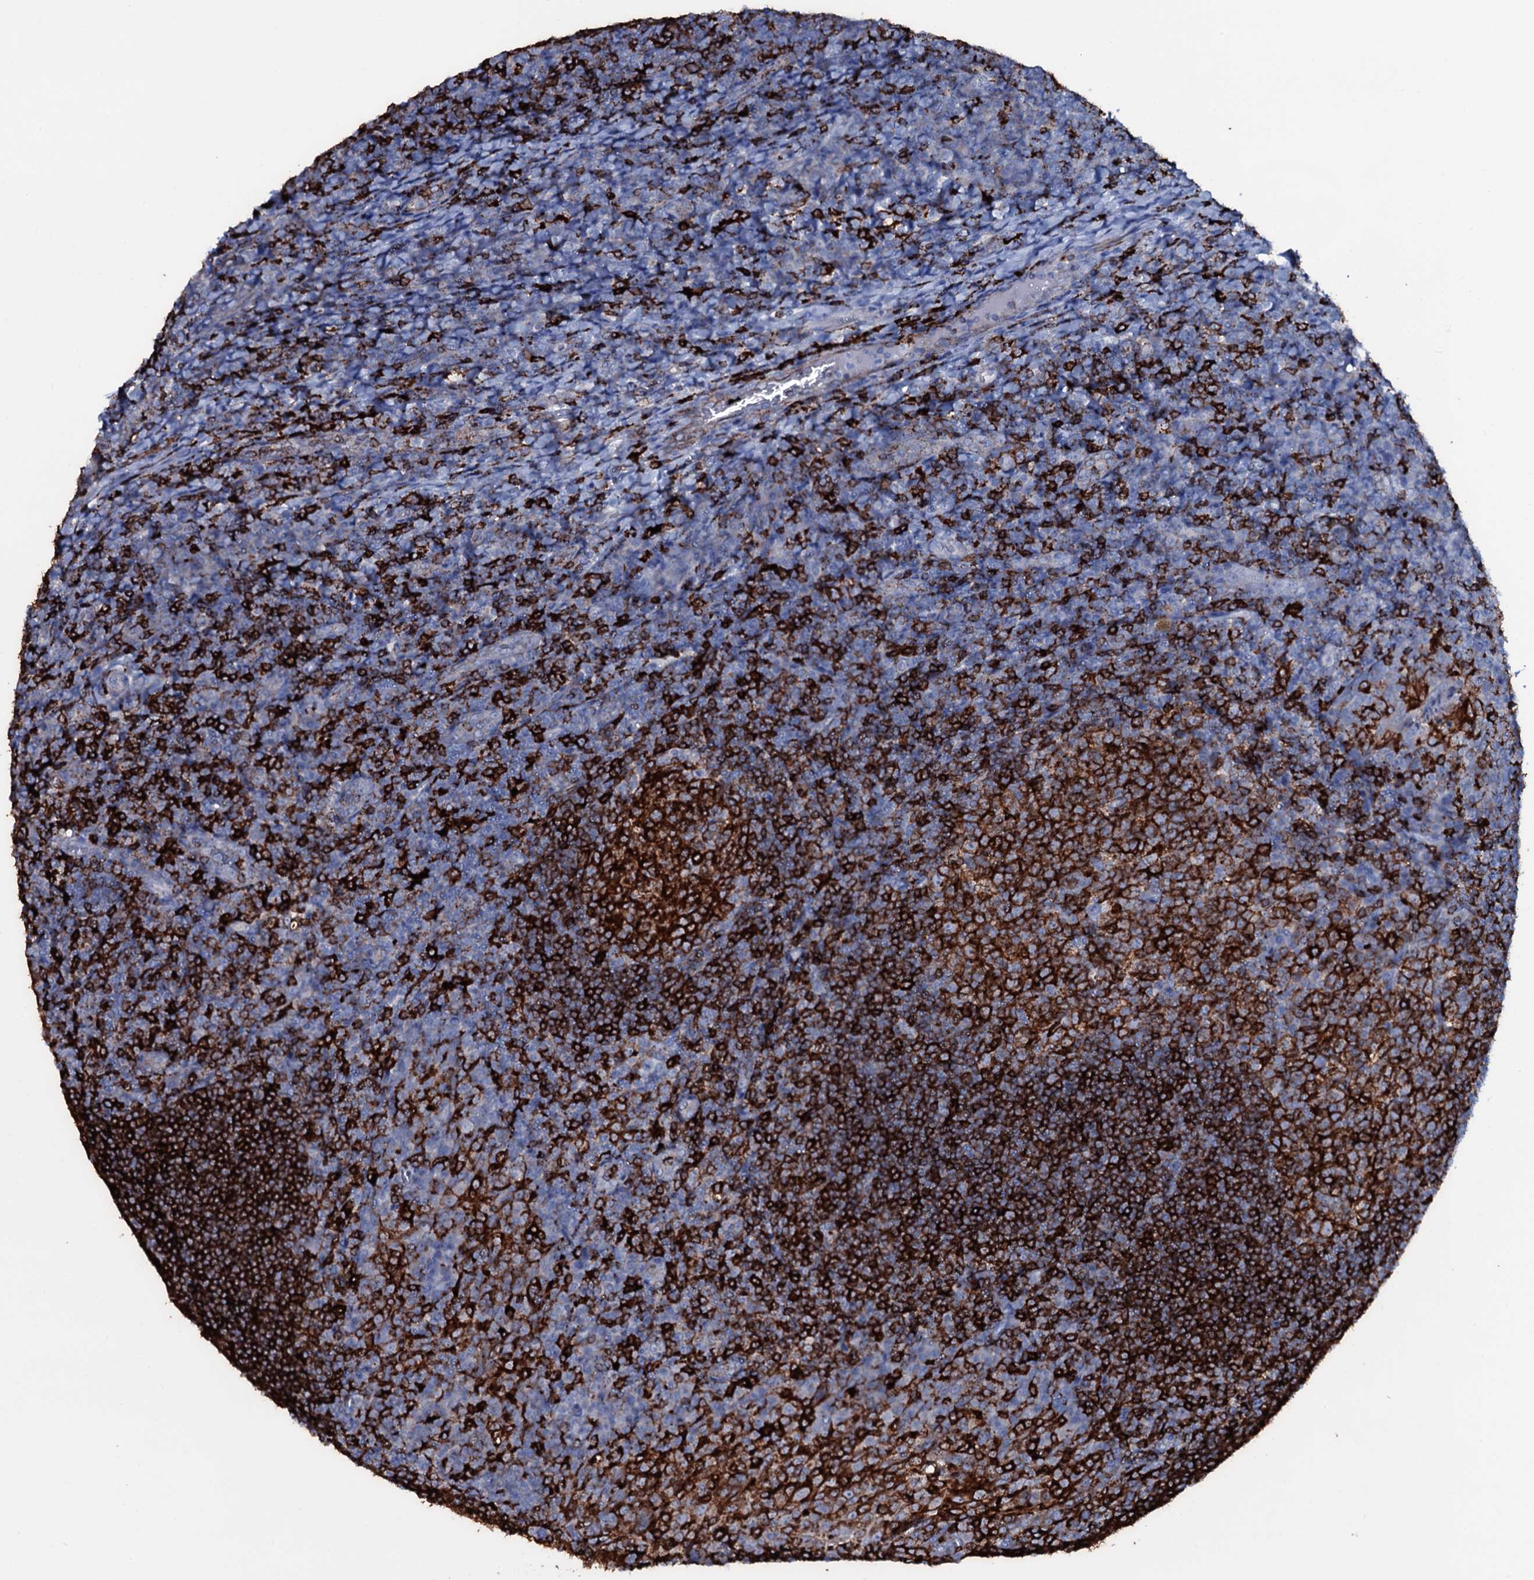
{"staining": {"intensity": "strong", "quantity": ">75%", "location": "cytoplasmic/membranous"}, "tissue": "tonsil", "cell_type": "Germinal center cells", "image_type": "normal", "snomed": [{"axis": "morphology", "description": "Normal tissue, NOS"}, {"axis": "topography", "description": "Tonsil"}], "caption": "Human tonsil stained with a brown dye demonstrates strong cytoplasmic/membranous positive staining in about >75% of germinal center cells.", "gene": "OSBPL2", "patient": {"sex": "male", "age": 17}}